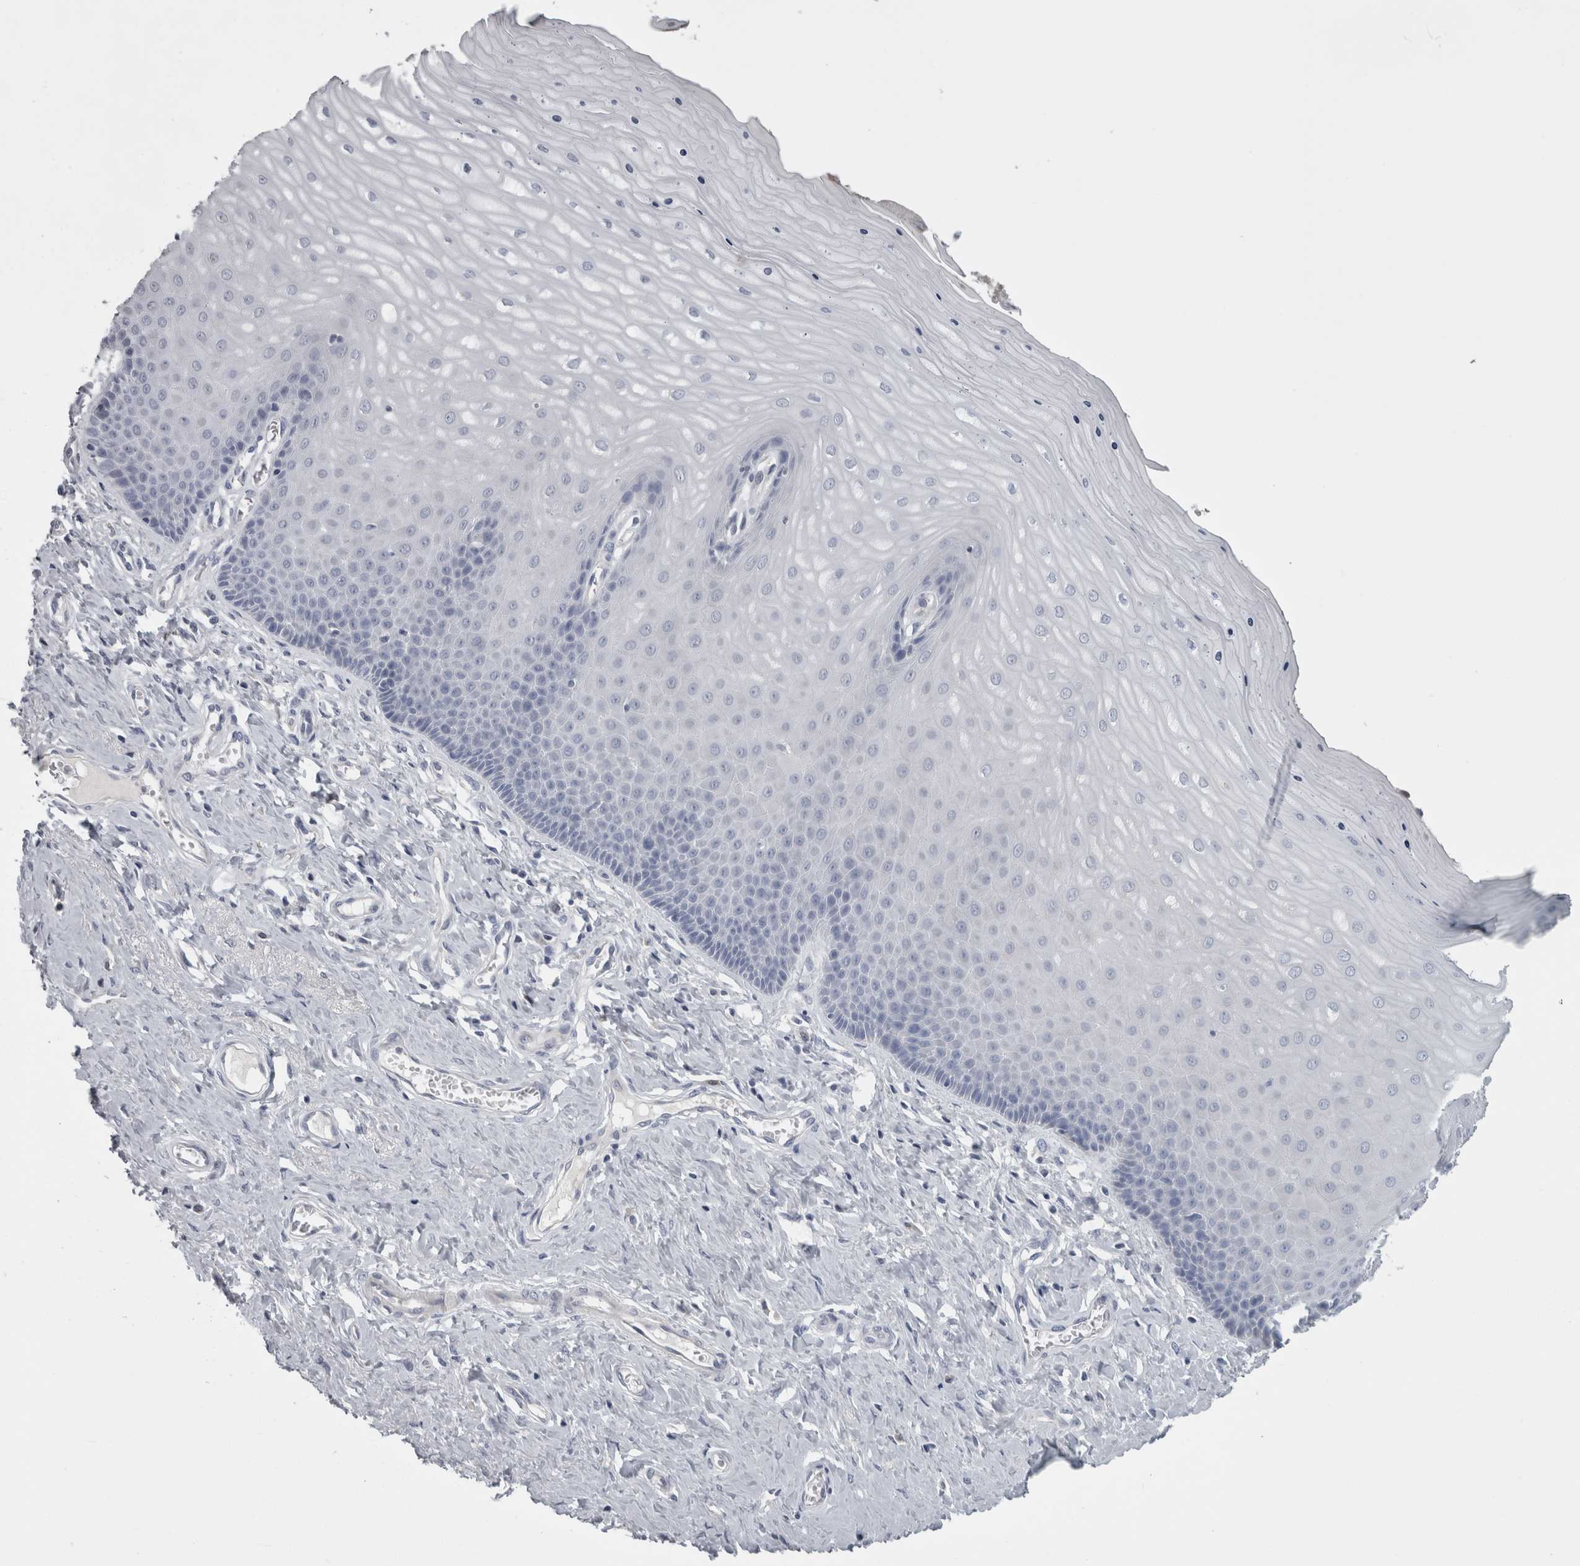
{"staining": {"intensity": "negative", "quantity": "none", "location": "none"}, "tissue": "cervix", "cell_type": "Squamous epithelial cells", "image_type": "normal", "snomed": [{"axis": "morphology", "description": "Normal tissue, NOS"}, {"axis": "topography", "description": "Cervix"}], "caption": "IHC of unremarkable human cervix reveals no positivity in squamous epithelial cells. The staining is performed using DAB (3,3'-diaminobenzidine) brown chromogen with nuclei counter-stained in using hematoxylin.", "gene": "TCAP", "patient": {"sex": "female", "age": 55}}